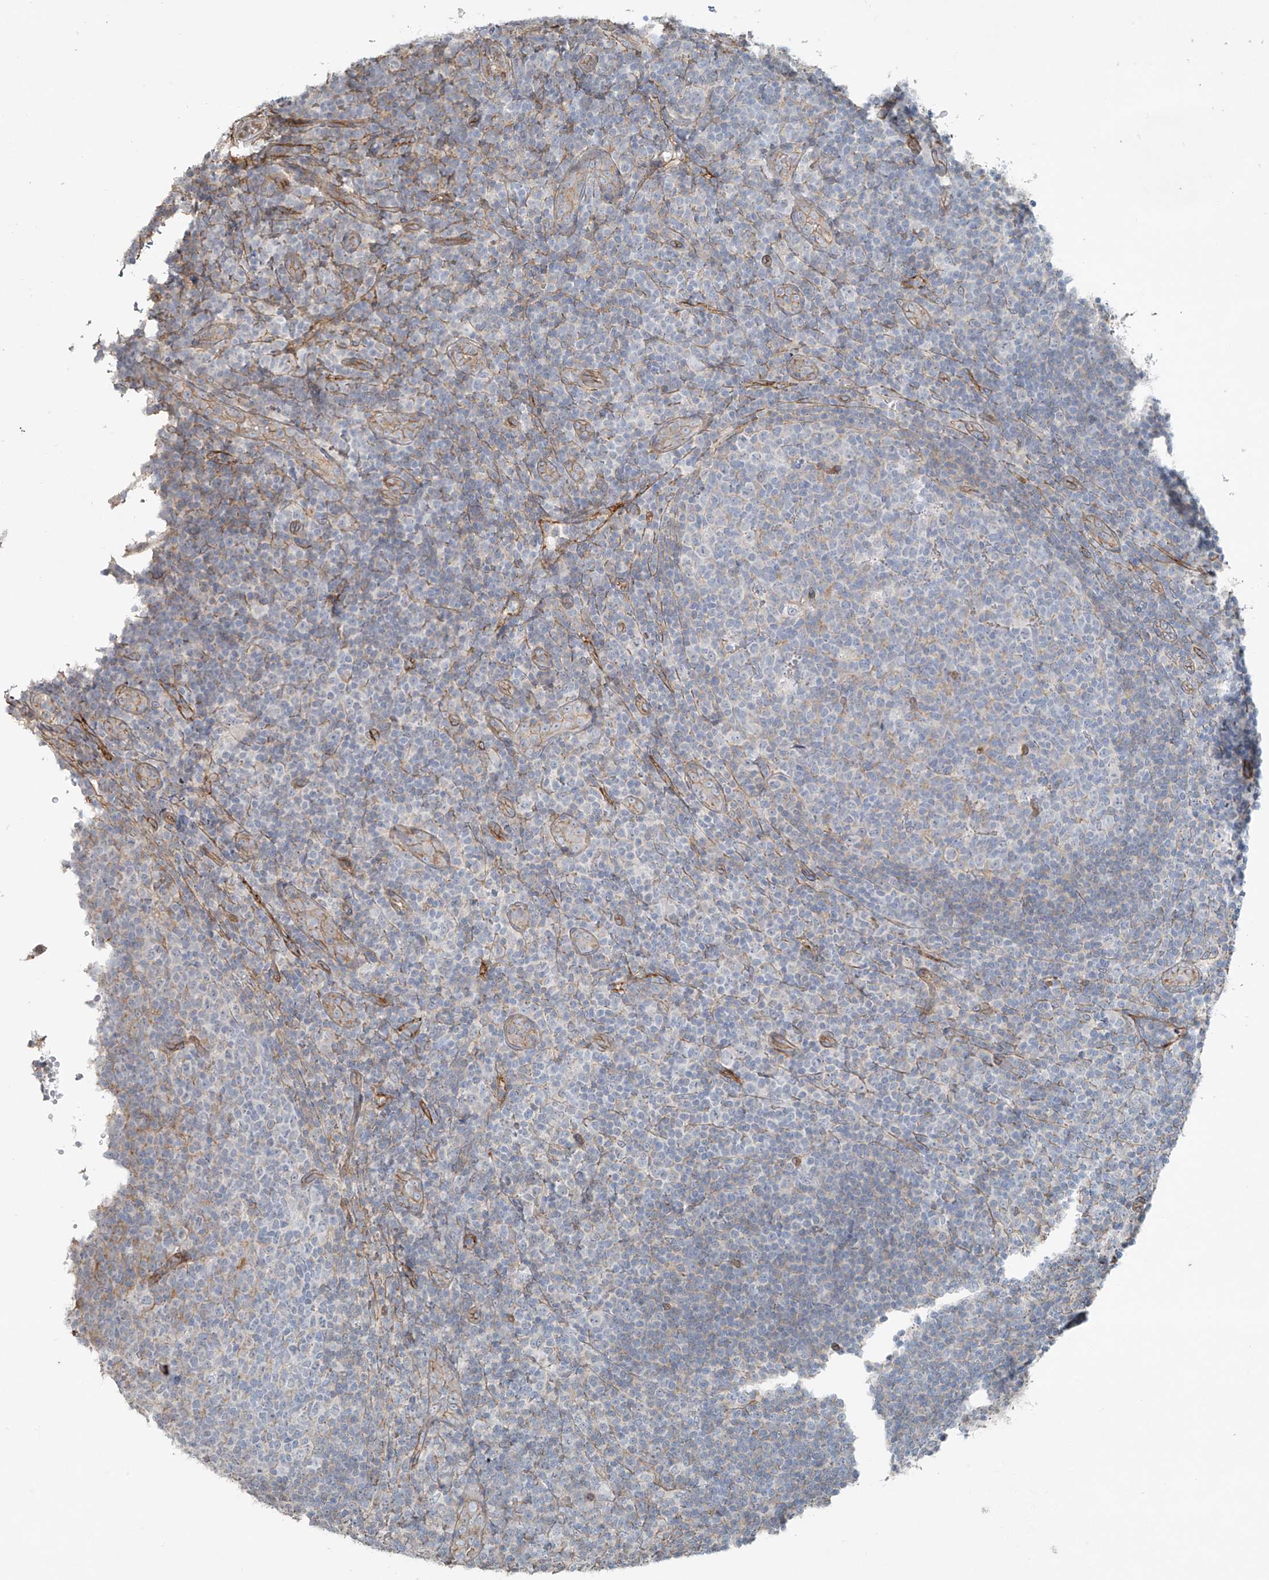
{"staining": {"intensity": "negative", "quantity": "none", "location": "none"}, "tissue": "tonsil", "cell_type": "Germinal center cells", "image_type": "normal", "snomed": [{"axis": "morphology", "description": "Normal tissue, NOS"}, {"axis": "topography", "description": "Tonsil"}], "caption": "DAB (3,3'-diaminobenzidine) immunohistochemical staining of benign tonsil demonstrates no significant staining in germinal center cells.", "gene": "TUBE1", "patient": {"sex": "female", "age": 19}}